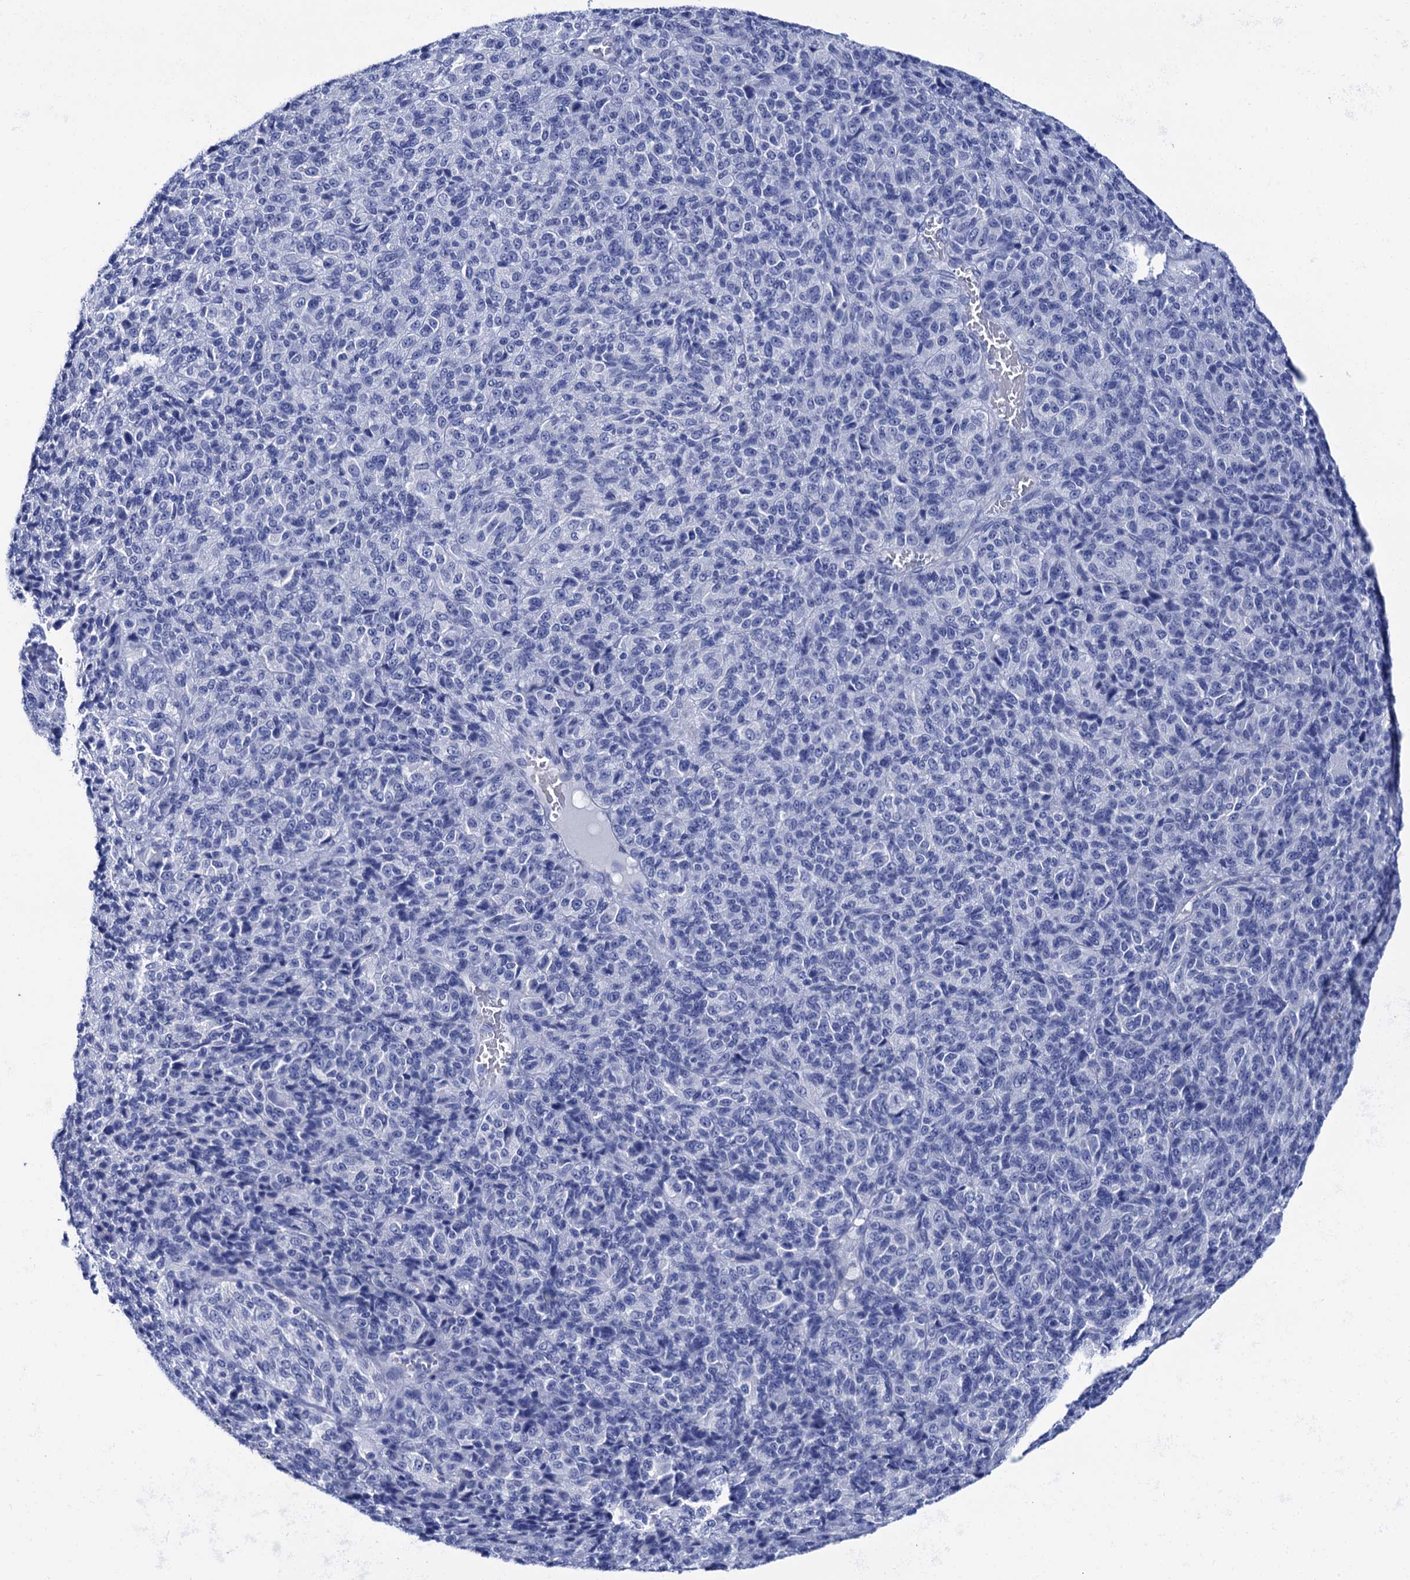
{"staining": {"intensity": "negative", "quantity": "none", "location": "none"}, "tissue": "melanoma", "cell_type": "Tumor cells", "image_type": "cancer", "snomed": [{"axis": "morphology", "description": "Malignant melanoma, Metastatic site"}, {"axis": "topography", "description": "Brain"}], "caption": "Immunohistochemical staining of human melanoma demonstrates no significant staining in tumor cells.", "gene": "RAB3IP", "patient": {"sex": "female", "age": 56}}